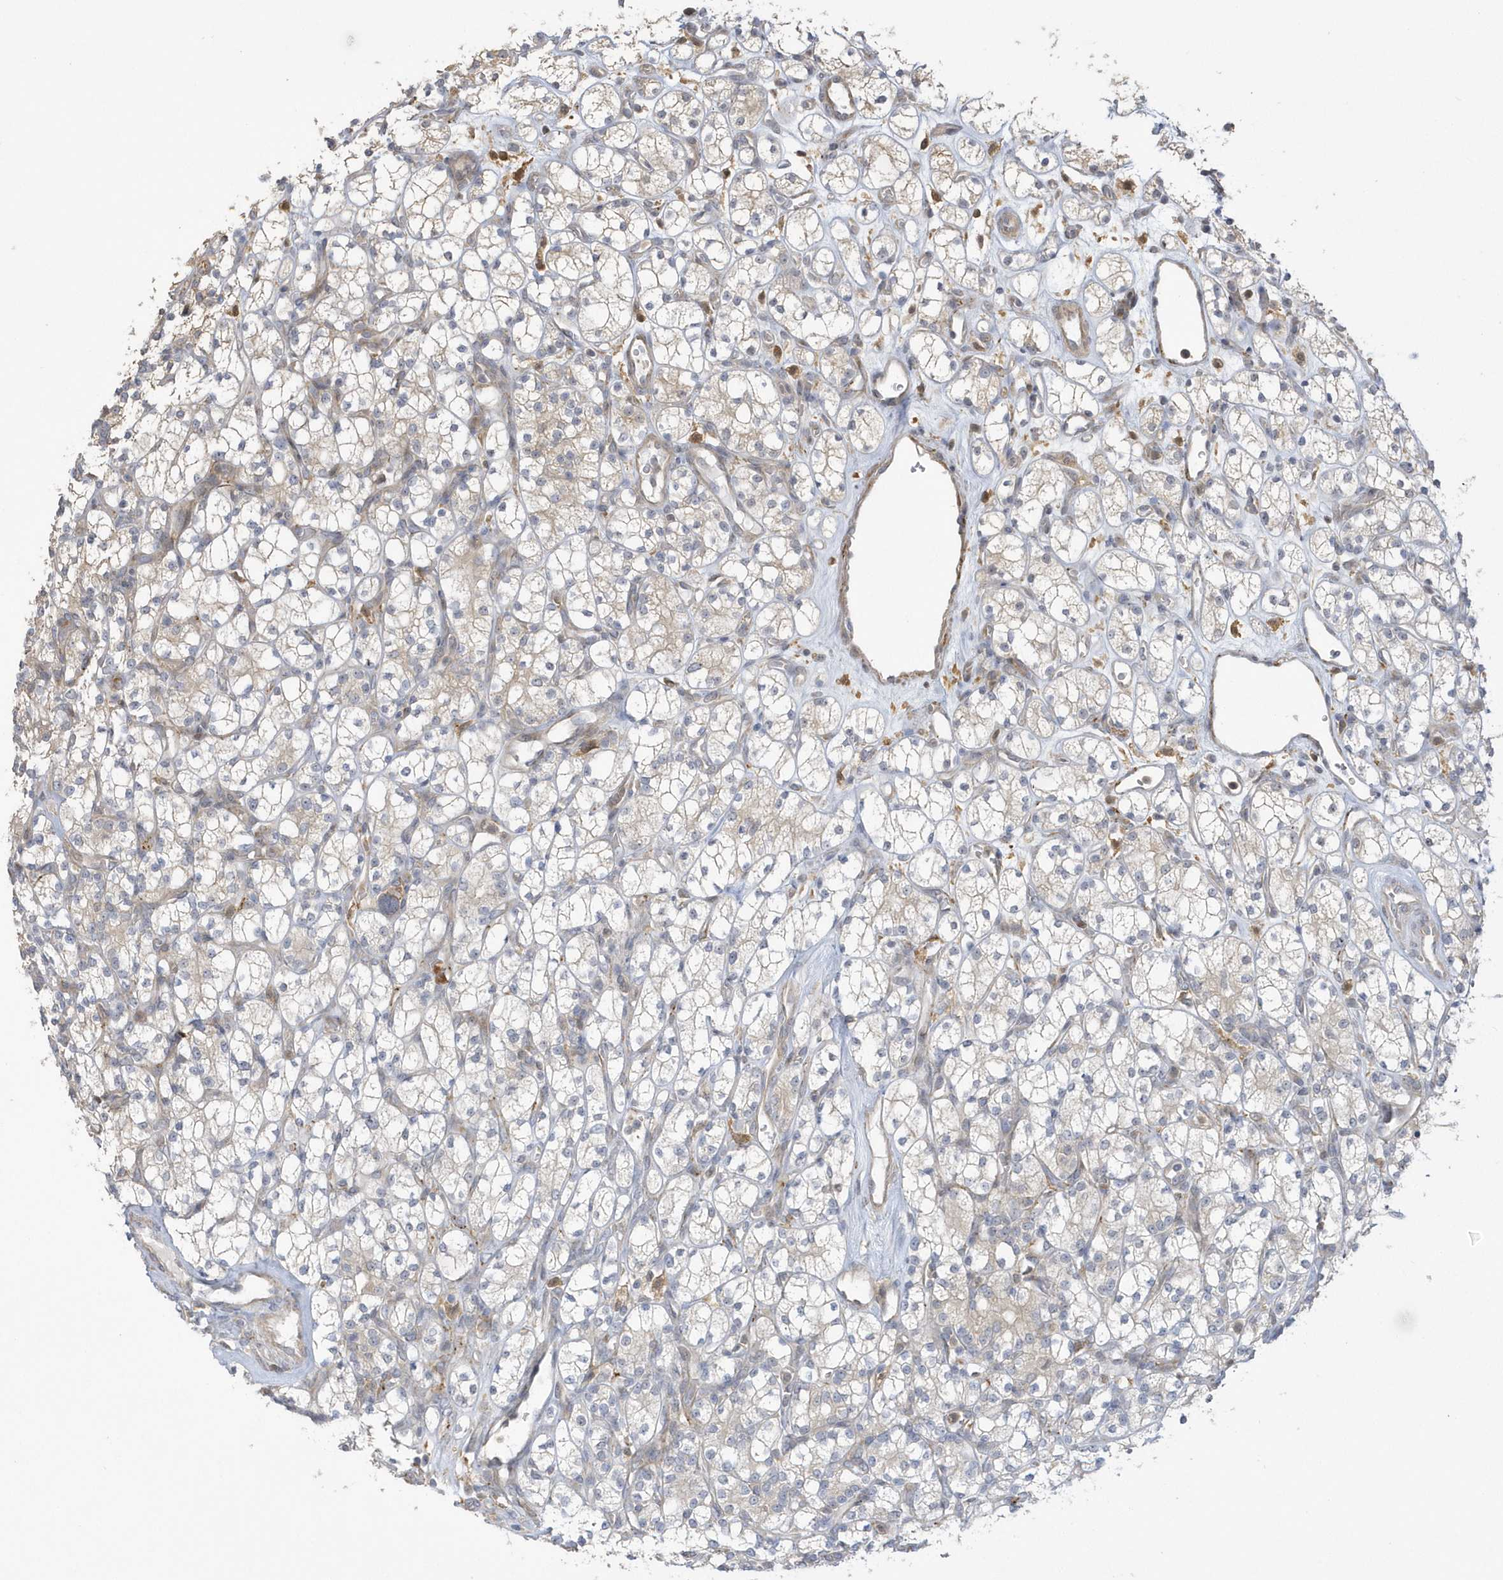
{"staining": {"intensity": "negative", "quantity": "none", "location": "none"}, "tissue": "renal cancer", "cell_type": "Tumor cells", "image_type": "cancer", "snomed": [{"axis": "morphology", "description": "Adenocarcinoma, NOS"}, {"axis": "topography", "description": "Kidney"}], "caption": "Micrograph shows no protein expression in tumor cells of adenocarcinoma (renal) tissue.", "gene": "NAF1", "patient": {"sex": "male", "age": 77}}